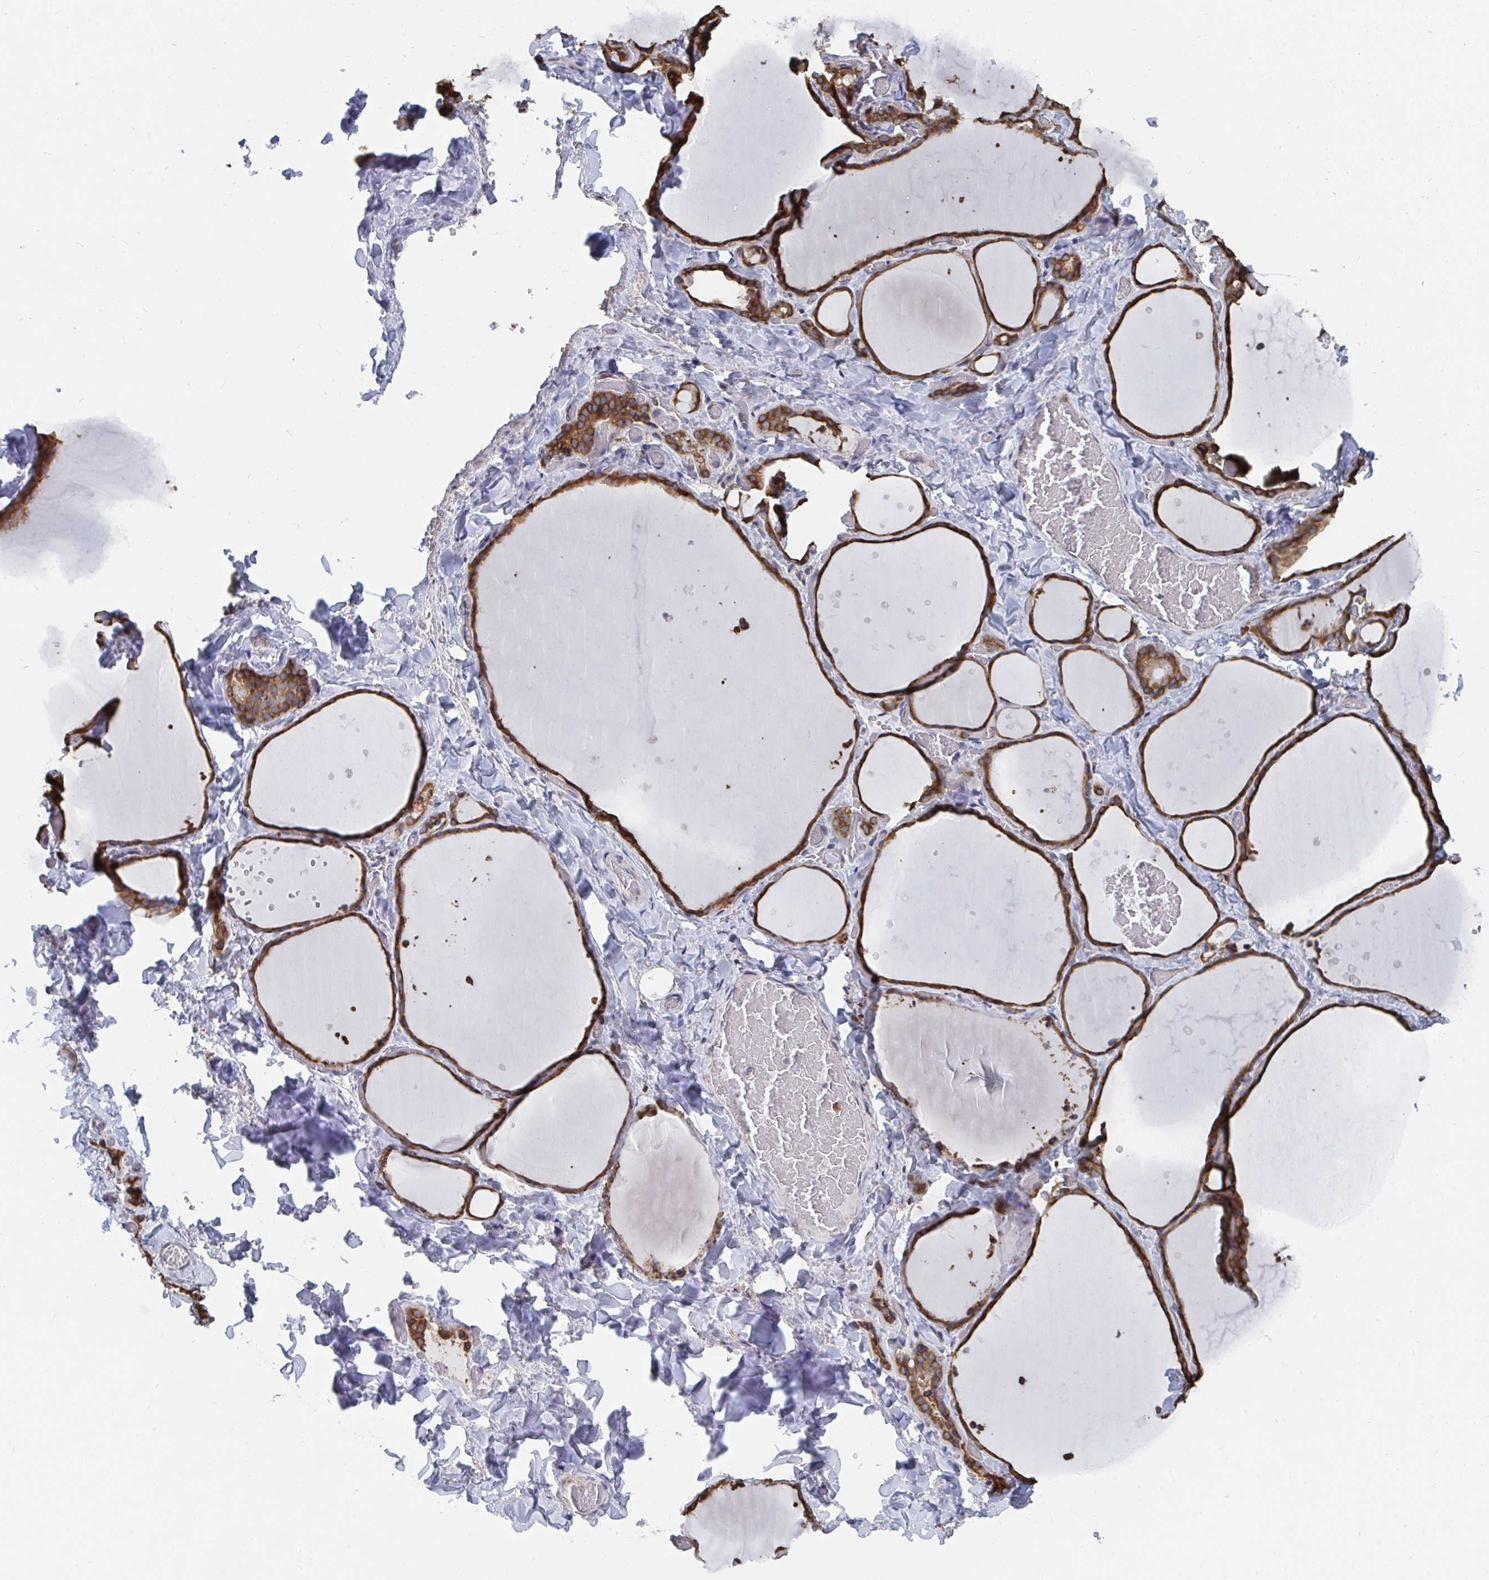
{"staining": {"intensity": "moderate", "quantity": ">75%", "location": "cytoplasmic/membranous"}, "tissue": "thyroid gland", "cell_type": "Glandular cells", "image_type": "normal", "snomed": [{"axis": "morphology", "description": "Normal tissue, NOS"}, {"axis": "topography", "description": "Thyroid gland"}], "caption": "An image of thyroid gland stained for a protein displays moderate cytoplasmic/membranous brown staining in glandular cells. (Stains: DAB (3,3'-diaminobenzidine) in brown, nuclei in blue, Microscopy: brightfield microscopy at high magnification).", "gene": "ELAVL1", "patient": {"sex": "female", "age": 36}}